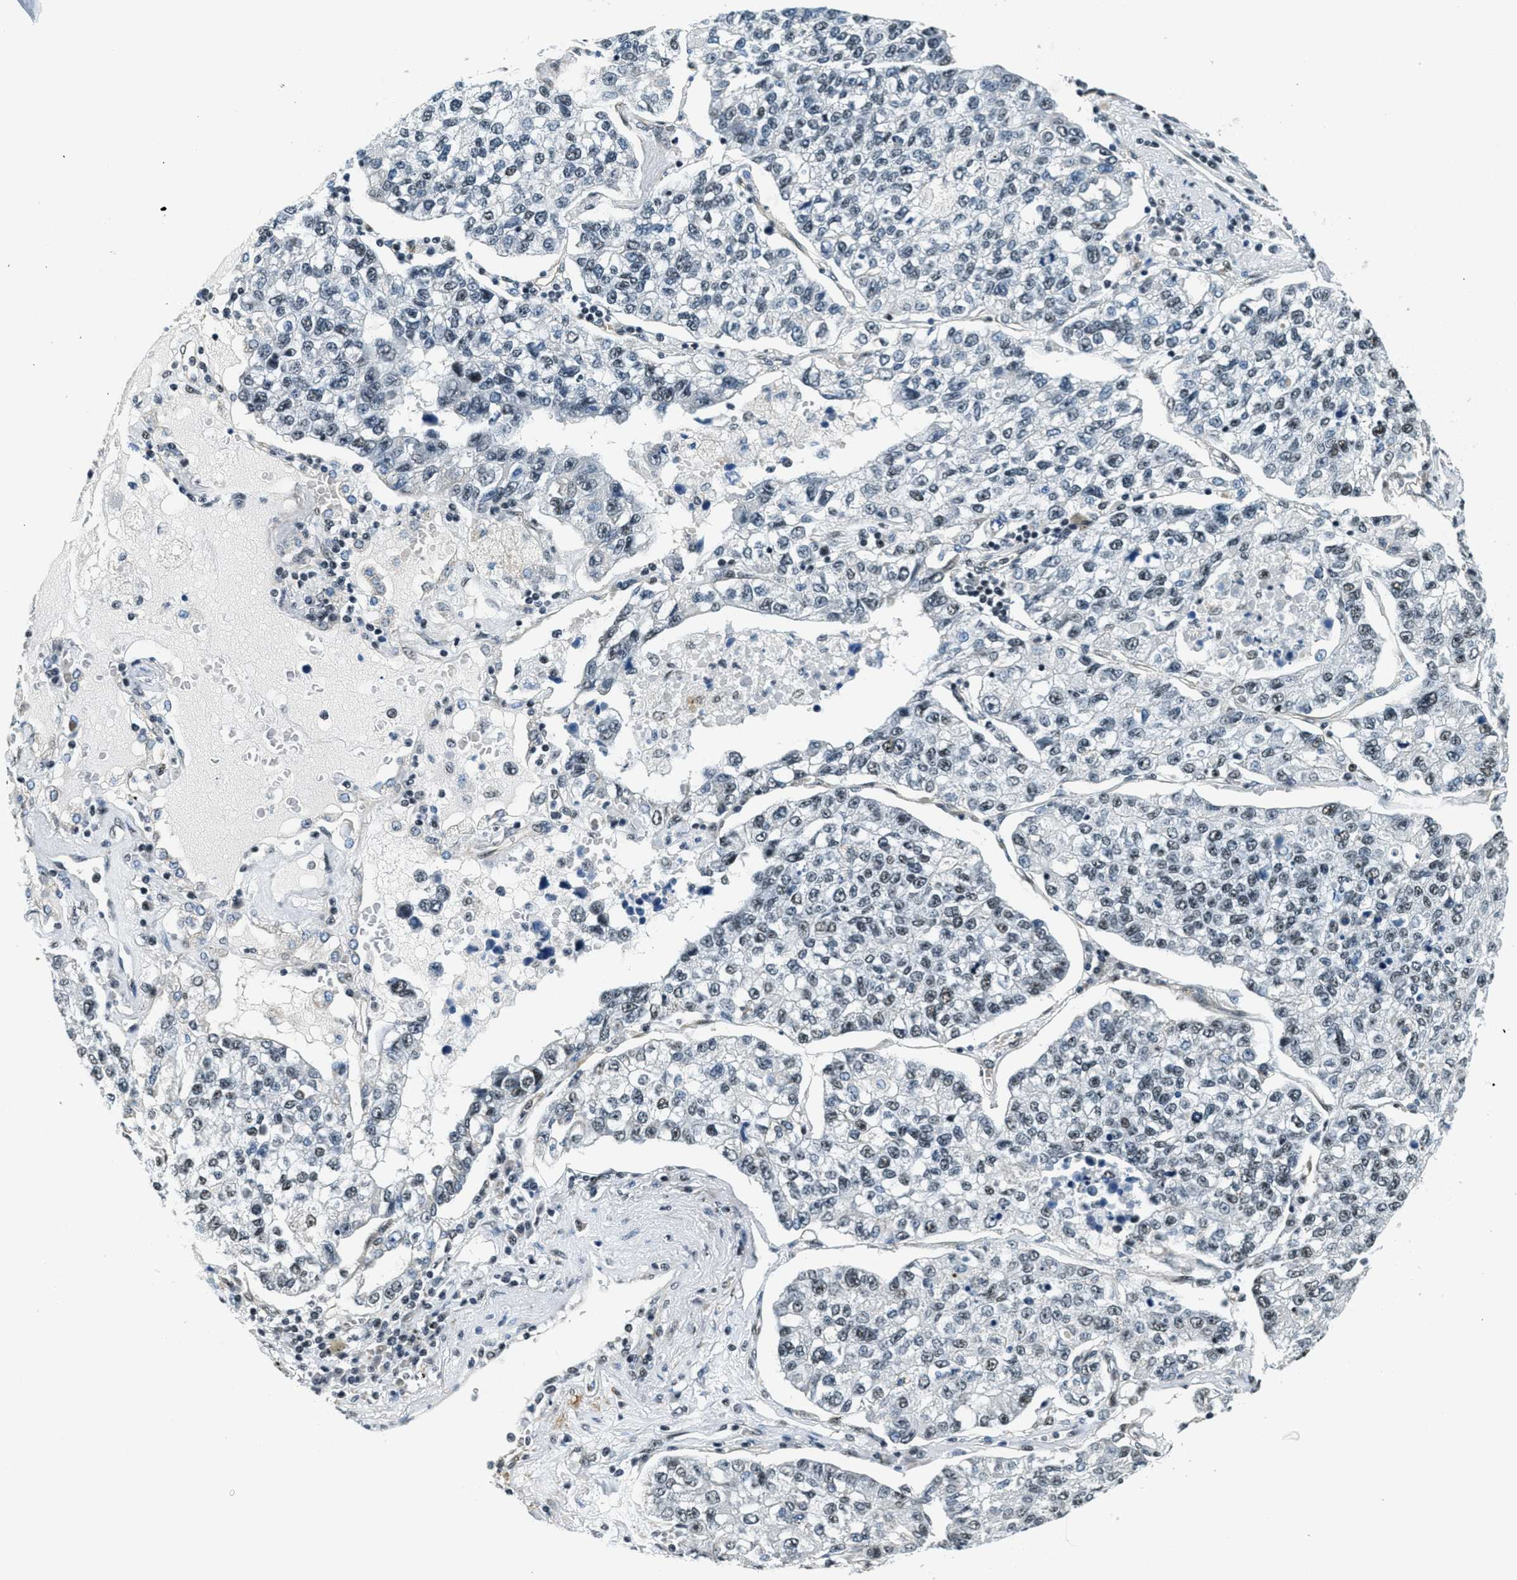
{"staining": {"intensity": "weak", "quantity": "25%-75%", "location": "nuclear"}, "tissue": "lung cancer", "cell_type": "Tumor cells", "image_type": "cancer", "snomed": [{"axis": "morphology", "description": "Adenocarcinoma, NOS"}, {"axis": "topography", "description": "Lung"}], "caption": "The image displays a brown stain indicating the presence of a protein in the nuclear of tumor cells in lung adenocarcinoma. The protein of interest is shown in brown color, while the nuclei are stained blue.", "gene": "CFAP36", "patient": {"sex": "male", "age": 49}}